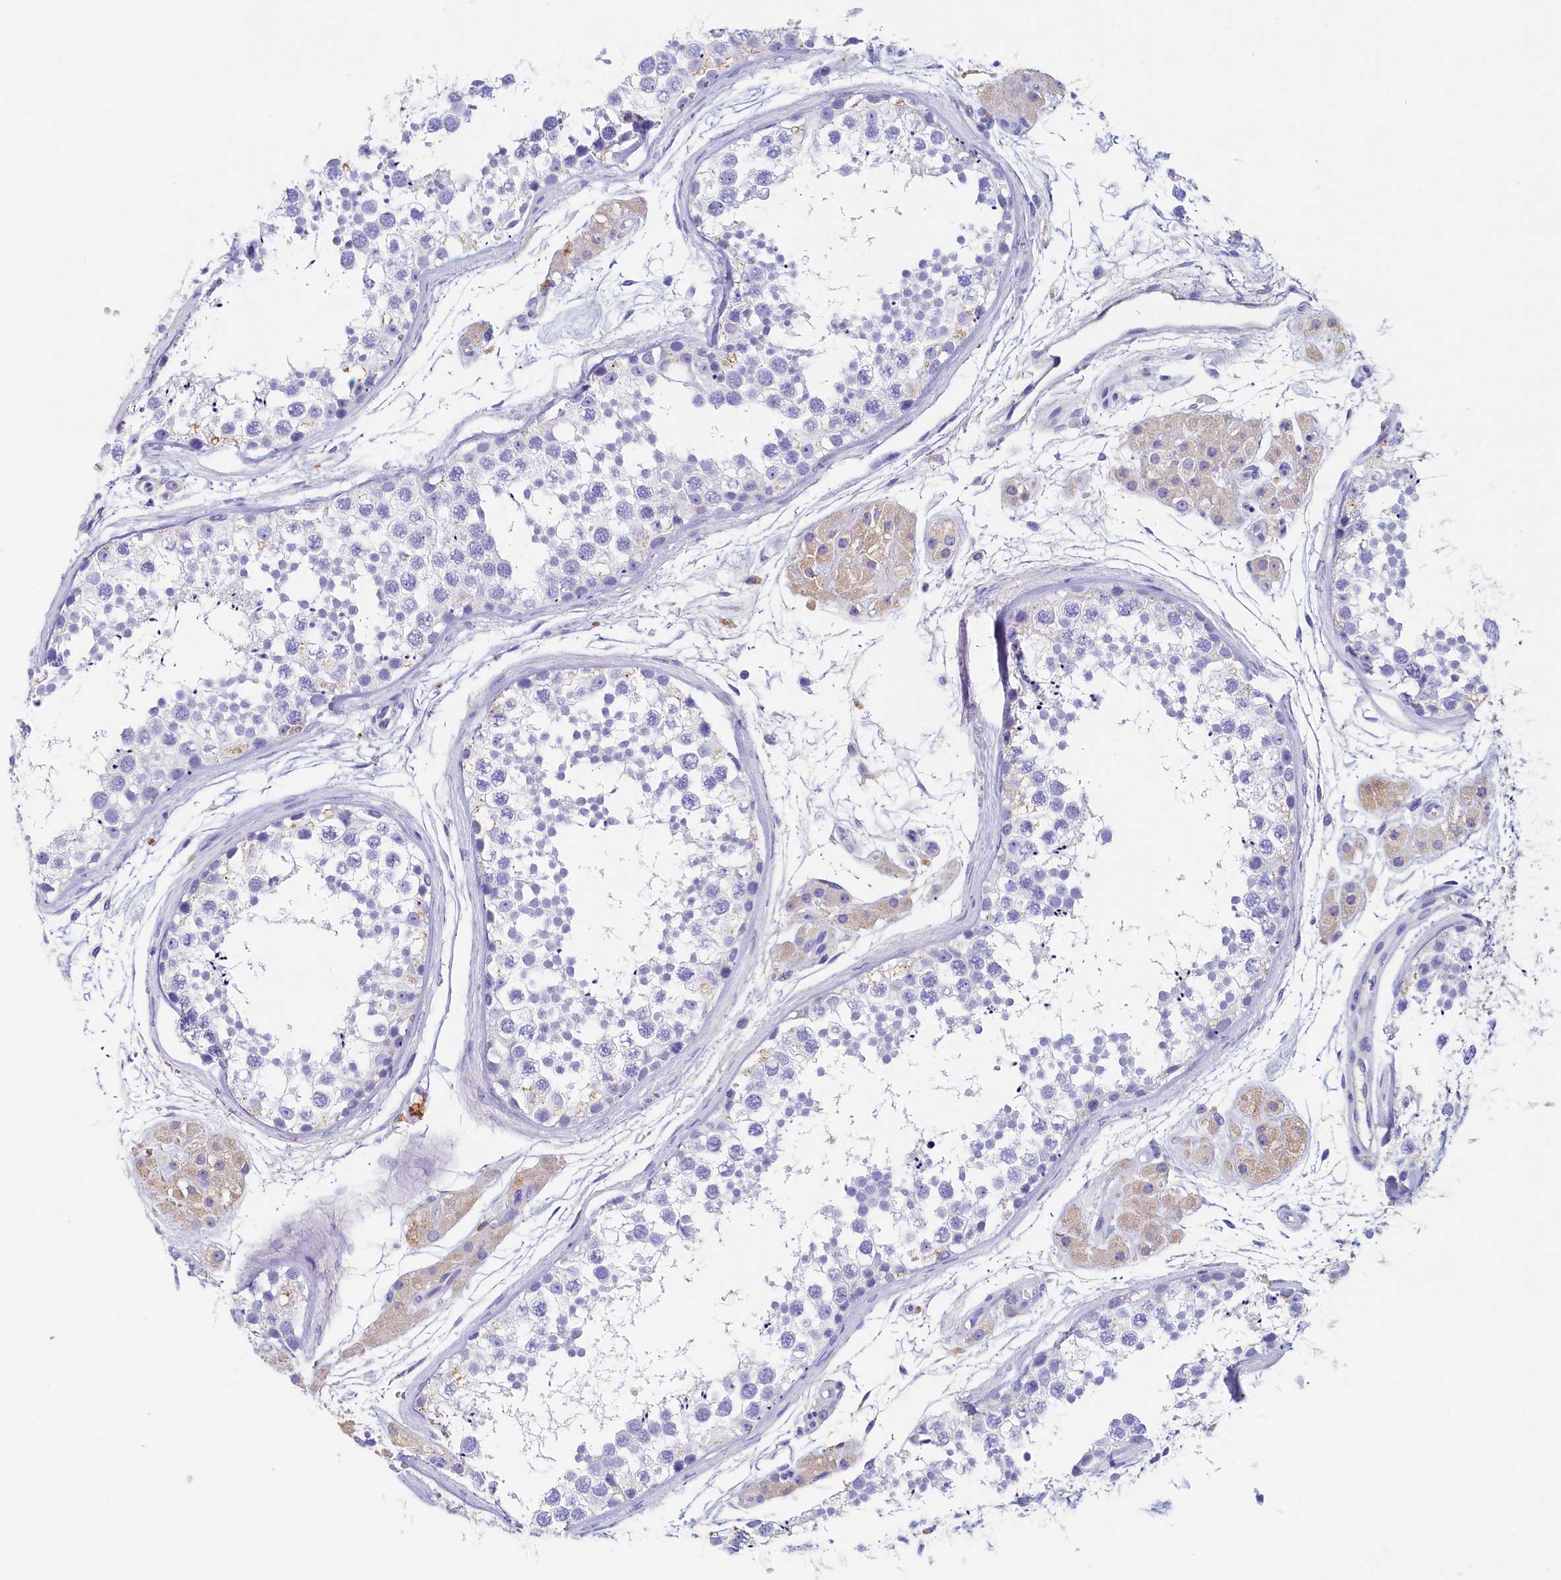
{"staining": {"intensity": "negative", "quantity": "none", "location": "none"}, "tissue": "testis", "cell_type": "Cells in seminiferous ducts", "image_type": "normal", "snomed": [{"axis": "morphology", "description": "Normal tissue, NOS"}, {"axis": "topography", "description": "Testis"}], "caption": "Immunohistochemical staining of normal testis shows no significant expression in cells in seminiferous ducts.", "gene": "GUCA1C", "patient": {"sex": "male", "age": 56}}